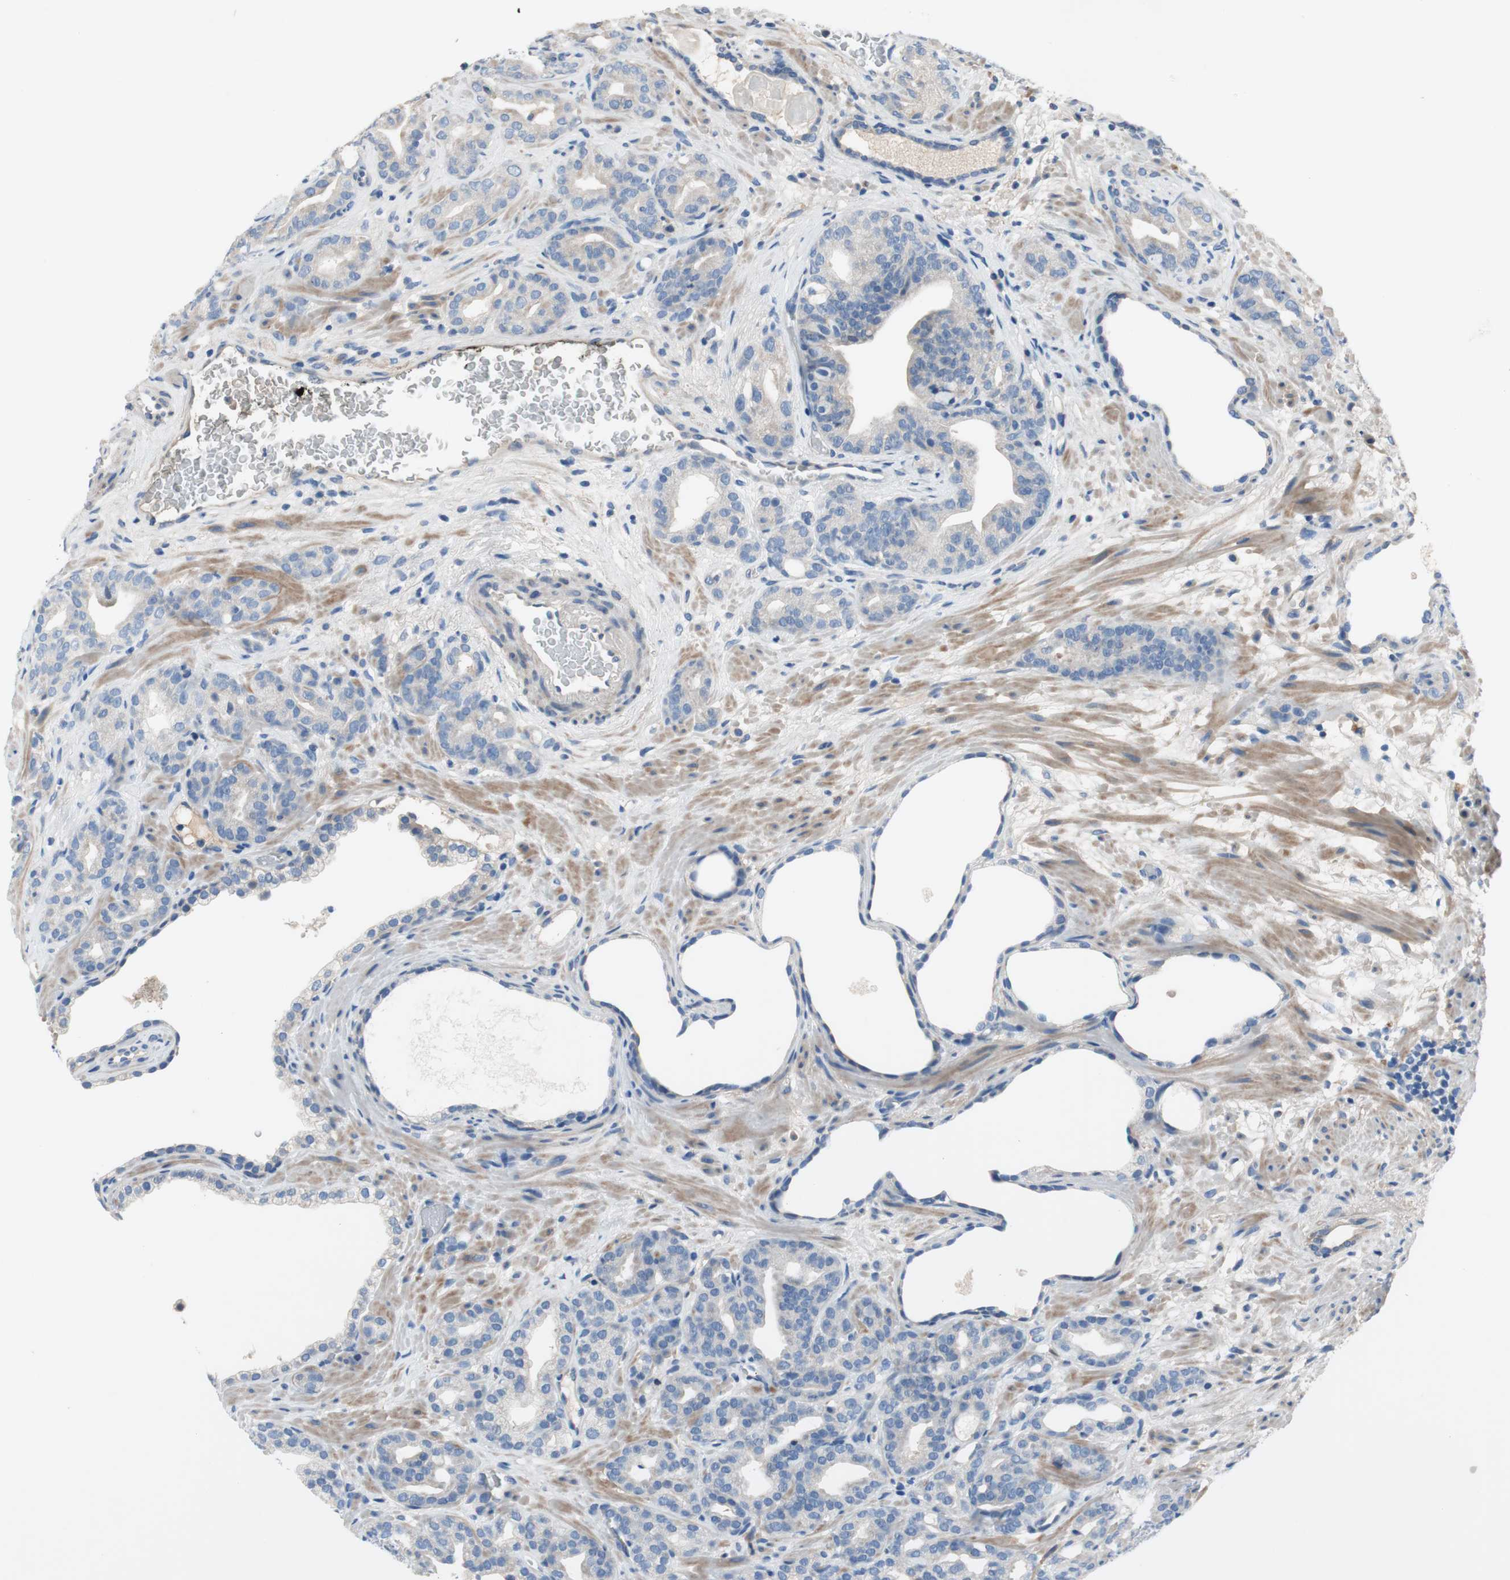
{"staining": {"intensity": "negative", "quantity": "none", "location": "none"}, "tissue": "prostate cancer", "cell_type": "Tumor cells", "image_type": "cancer", "snomed": [{"axis": "morphology", "description": "Adenocarcinoma, Low grade"}, {"axis": "topography", "description": "Prostate"}], "caption": "High magnification brightfield microscopy of low-grade adenocarcinoma (prostate) stained with DAB (brown) and counterstained with hematoxylin (blue): tumor cells show no significant positivity.", "gene": "FDFT1", "patient": {"sex": "male", "age": 63}}